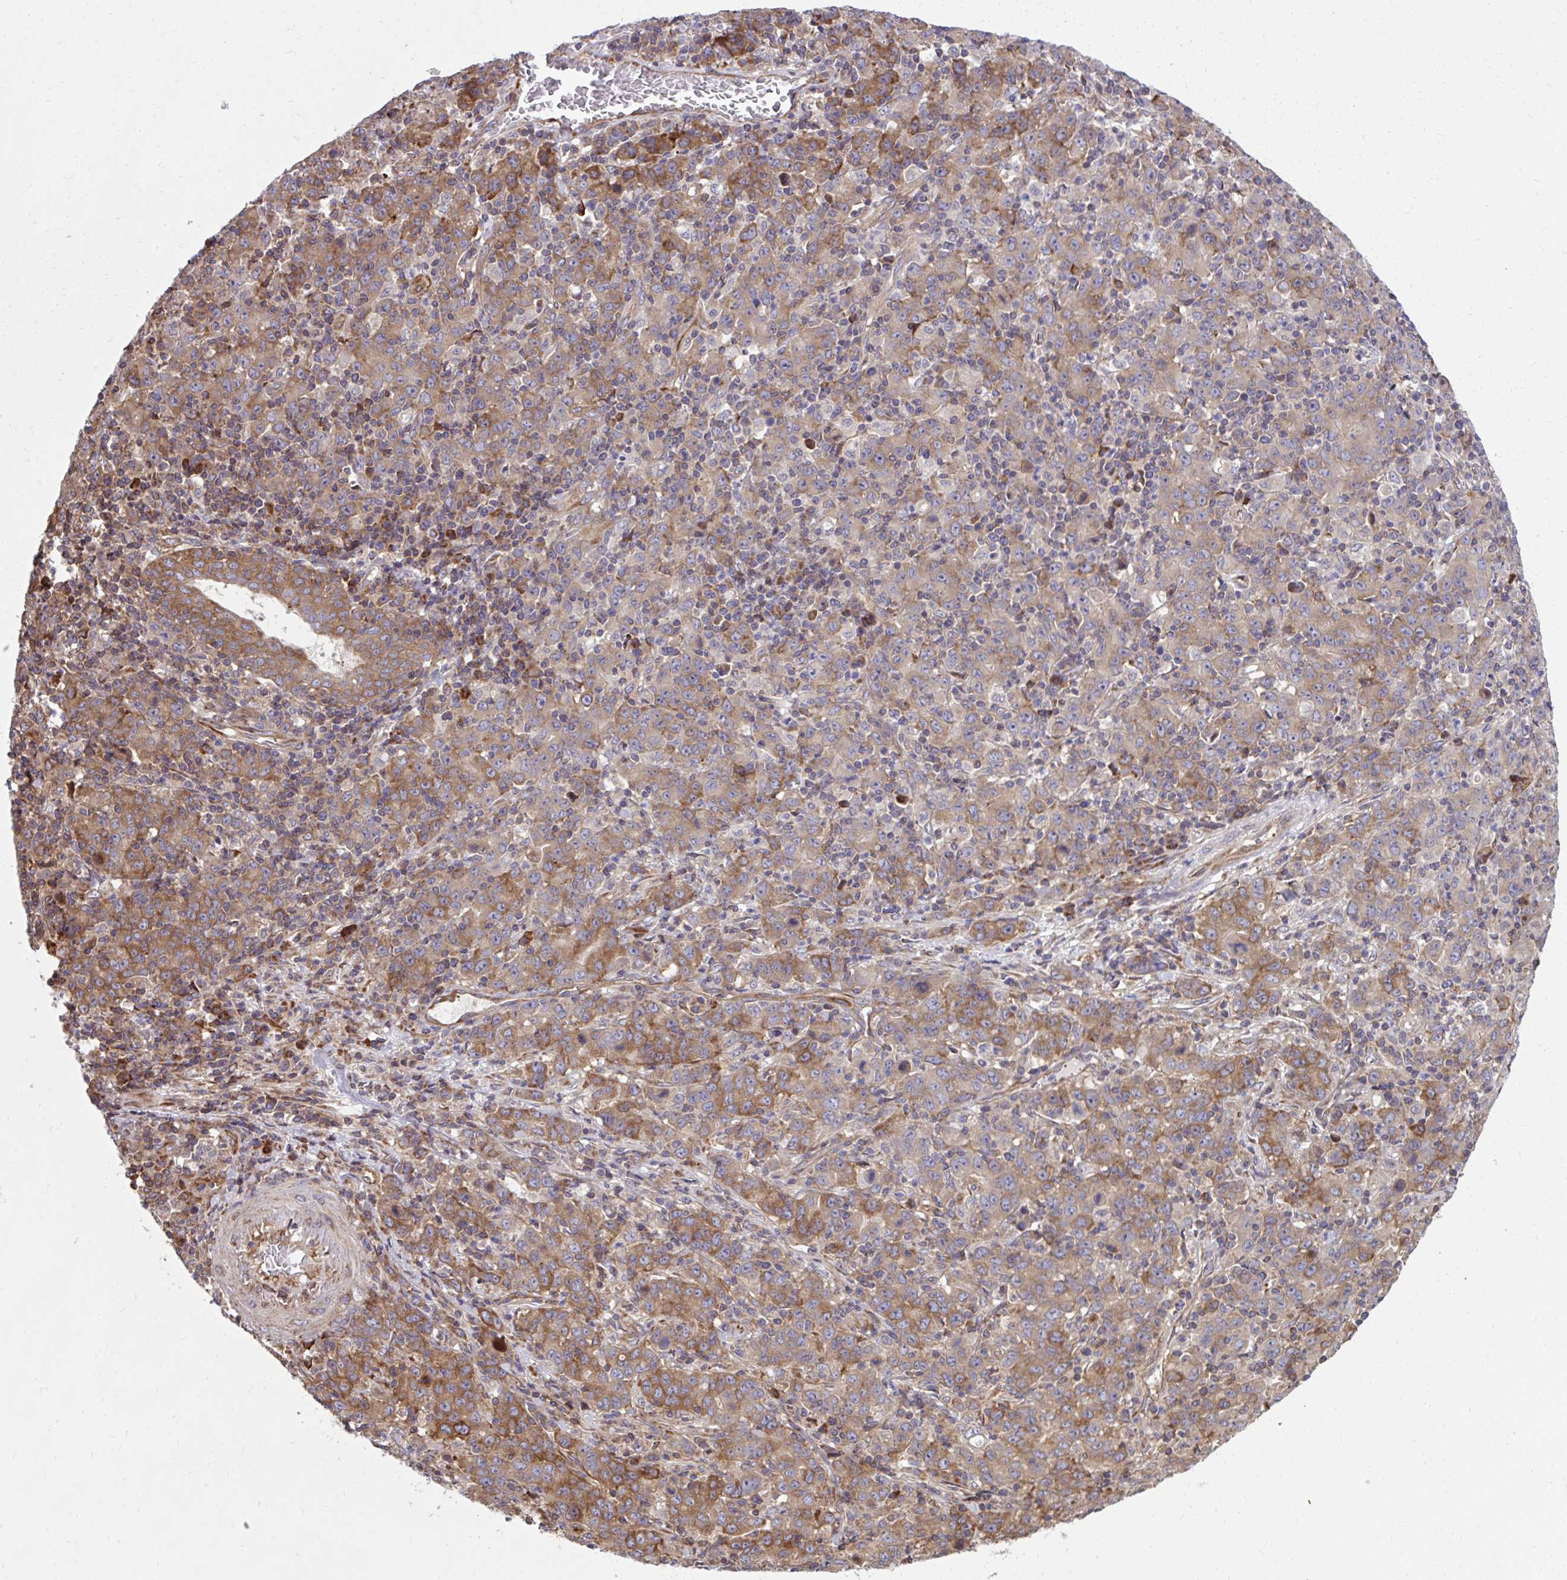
{"staining": {"intensity": "moderate", "quantity": ">75%", "location": "cytoplasmic/membranous"}, "tissue": "stomach cancer", "cell_type": "Tumor cells", "image_type": "cancer", "snomed": [{"axis": "morphology", "description": "Adenocarcinoma, NOS"}, {"axis": "topography", "description": "Stomach, upper"}], "caption": "Moderate cytoplasmic/membranous protein staining is present in about >75% of tumor cells in stomach cancer.", "gene": "NMNAT3", "patient": {"sex": "male", "age": 69}}